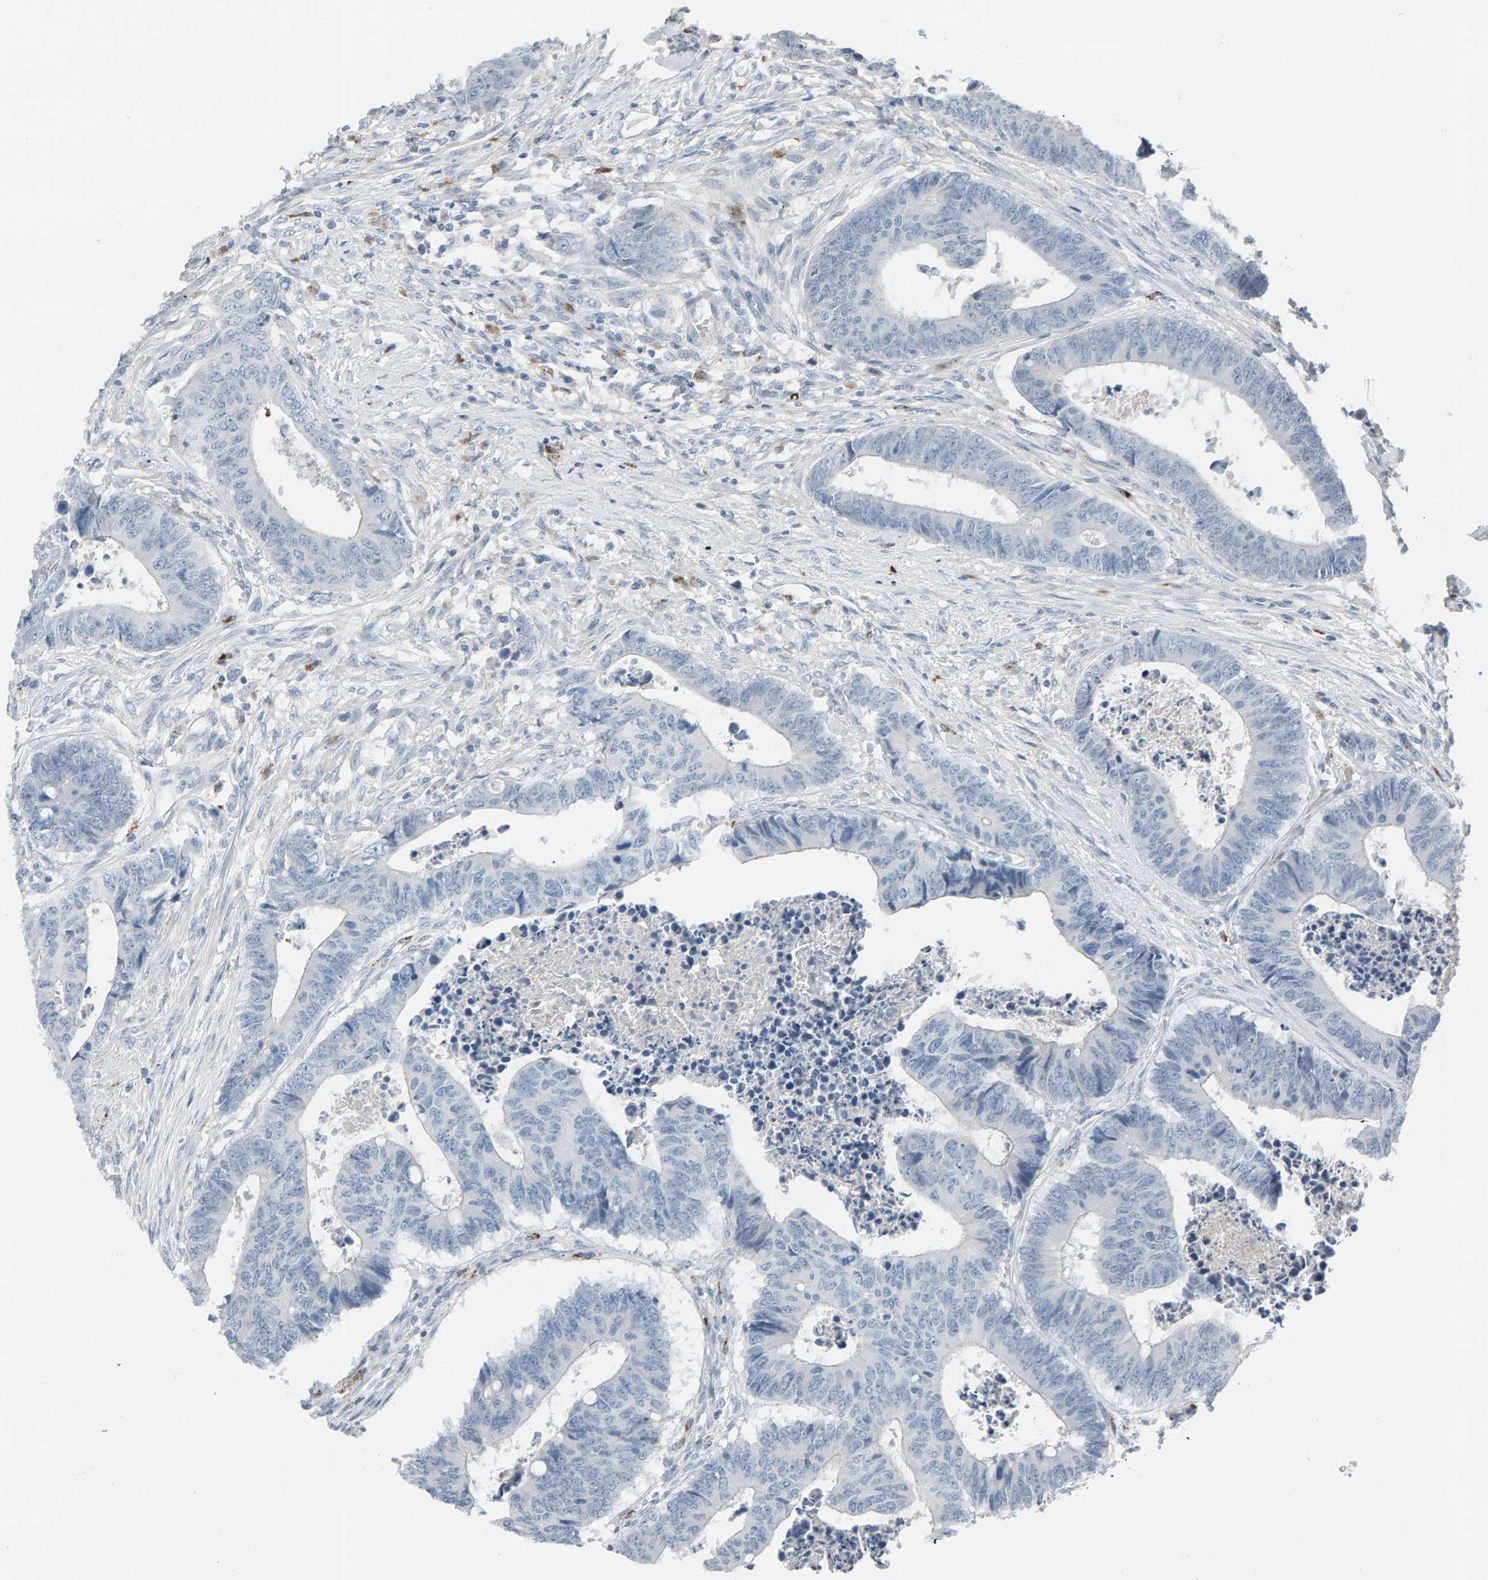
{"staining": {"intensity": "negative", "quantity": "none", "location": "none"}, "tissue": "colorectal cancer", "cell_type": "Tumor cells", "image_type": "cancer", "snomed": [{"axis": "morphology", "description": "Adenocarcinoma, NOS"}, {"axis": "topography", "description": "Rectum"}], "caption": "The IHC micrograph has no significant staining in tumor cells of colorectal cancer (adenocarcinoma) tissue.", "gene": "IPPK", "patient": {"sex": "male", "age": 84}}